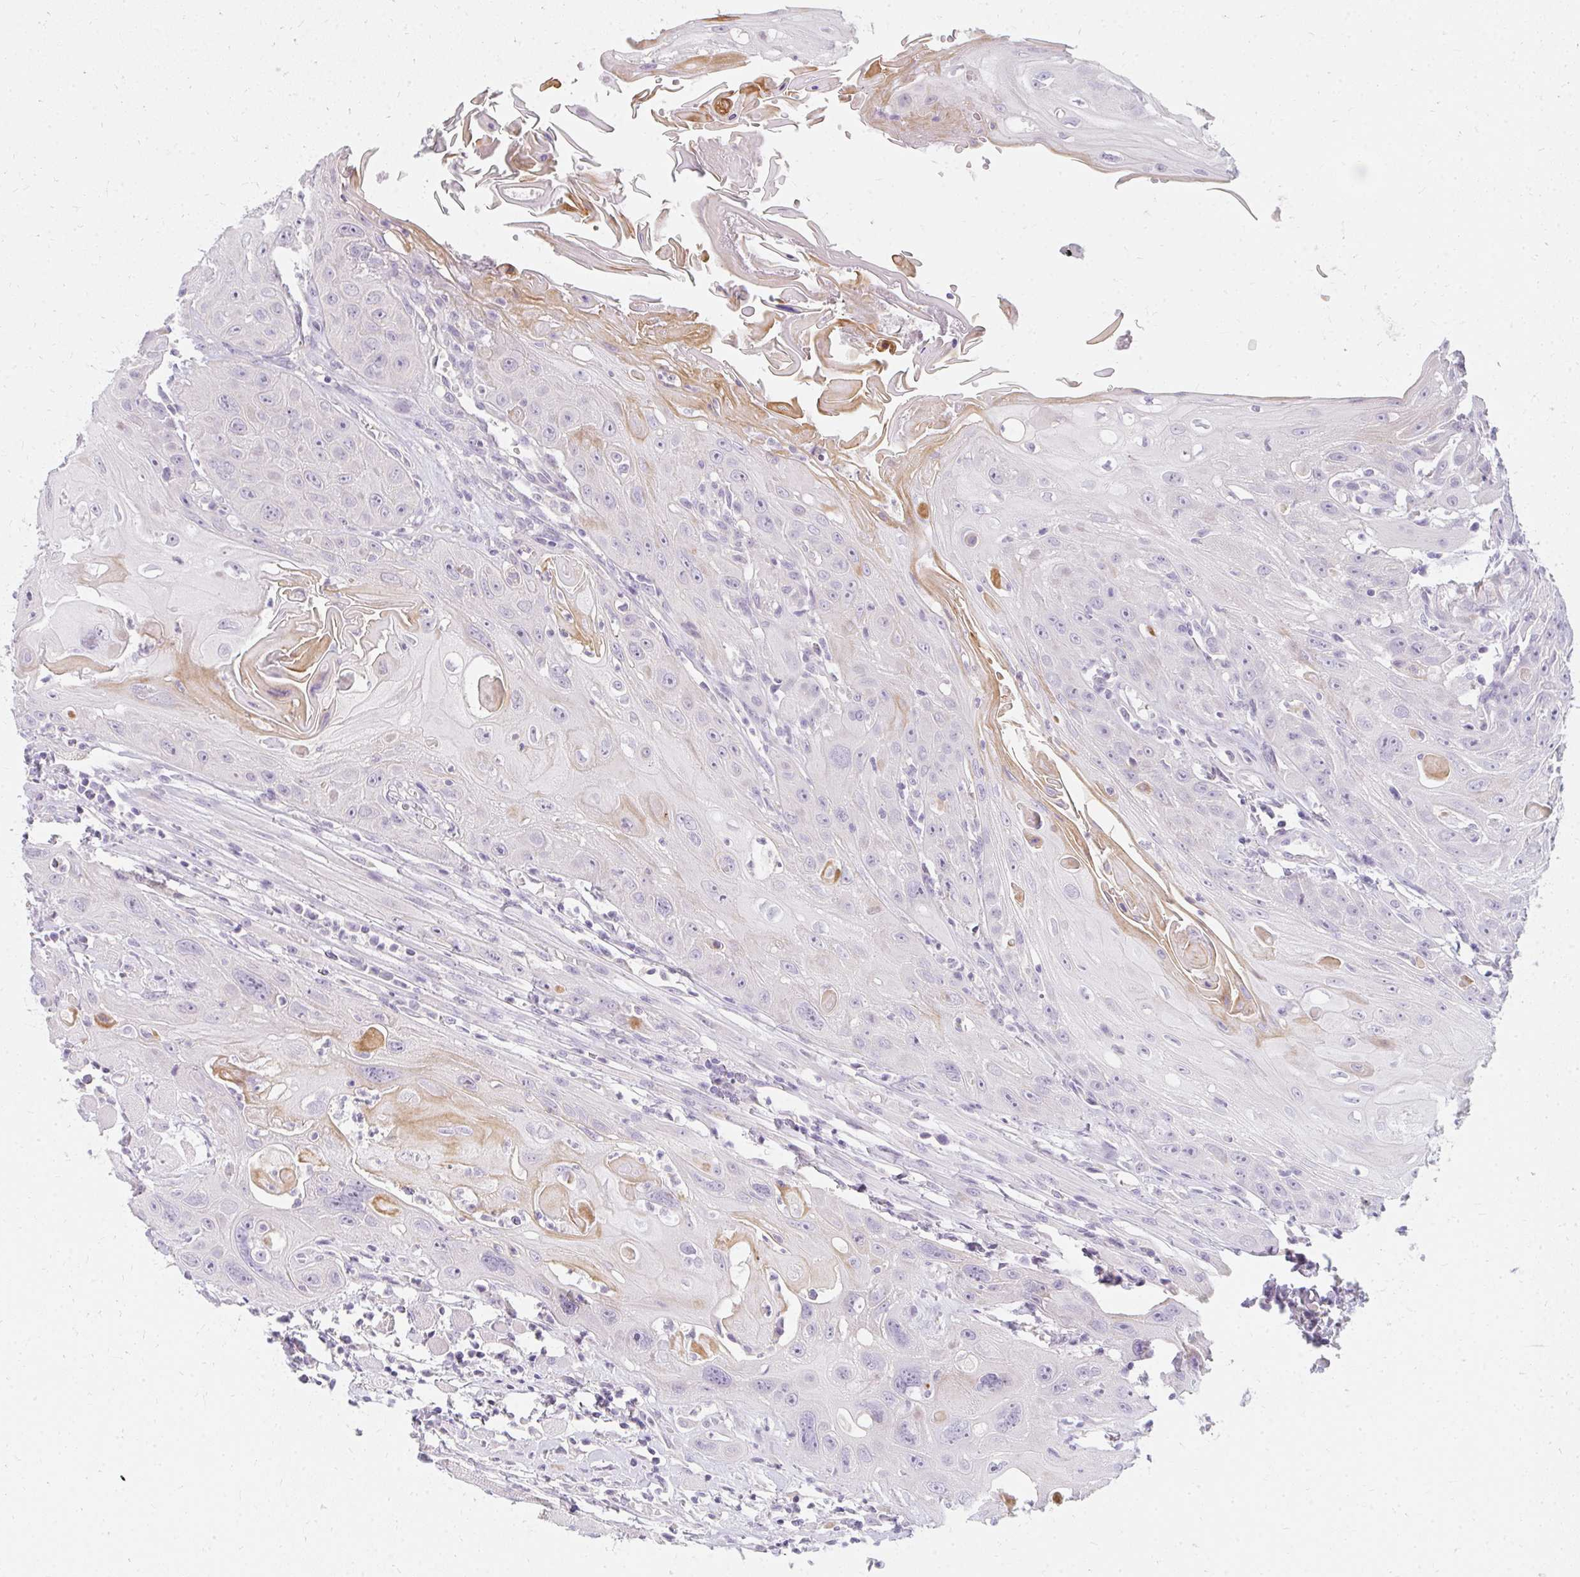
{"staining": {"intensity": "moderate", "quantity": "<25%", "location": "cytoplasmic/membranous"}, "tissue": "head and neck cancer", "cell_type": "Tumor cells", "image_type": "cancer", "snomed": [{"axis": "morphology", "description": "Squamous cell carcinoma, NOS"}, {"axis": "topography", "description": "Head-Neck"}], "caption": "Protein expression analysis of human squamous cell carcinoma (head and neck) reveals moderate cytoplasmic/membranous expression in approximately <25% of tumor cells. (IHC, brightfield microscopy, high magnification).", "gene": "PPP1R3G", "patient": {"sex": "female", "age": 59}}